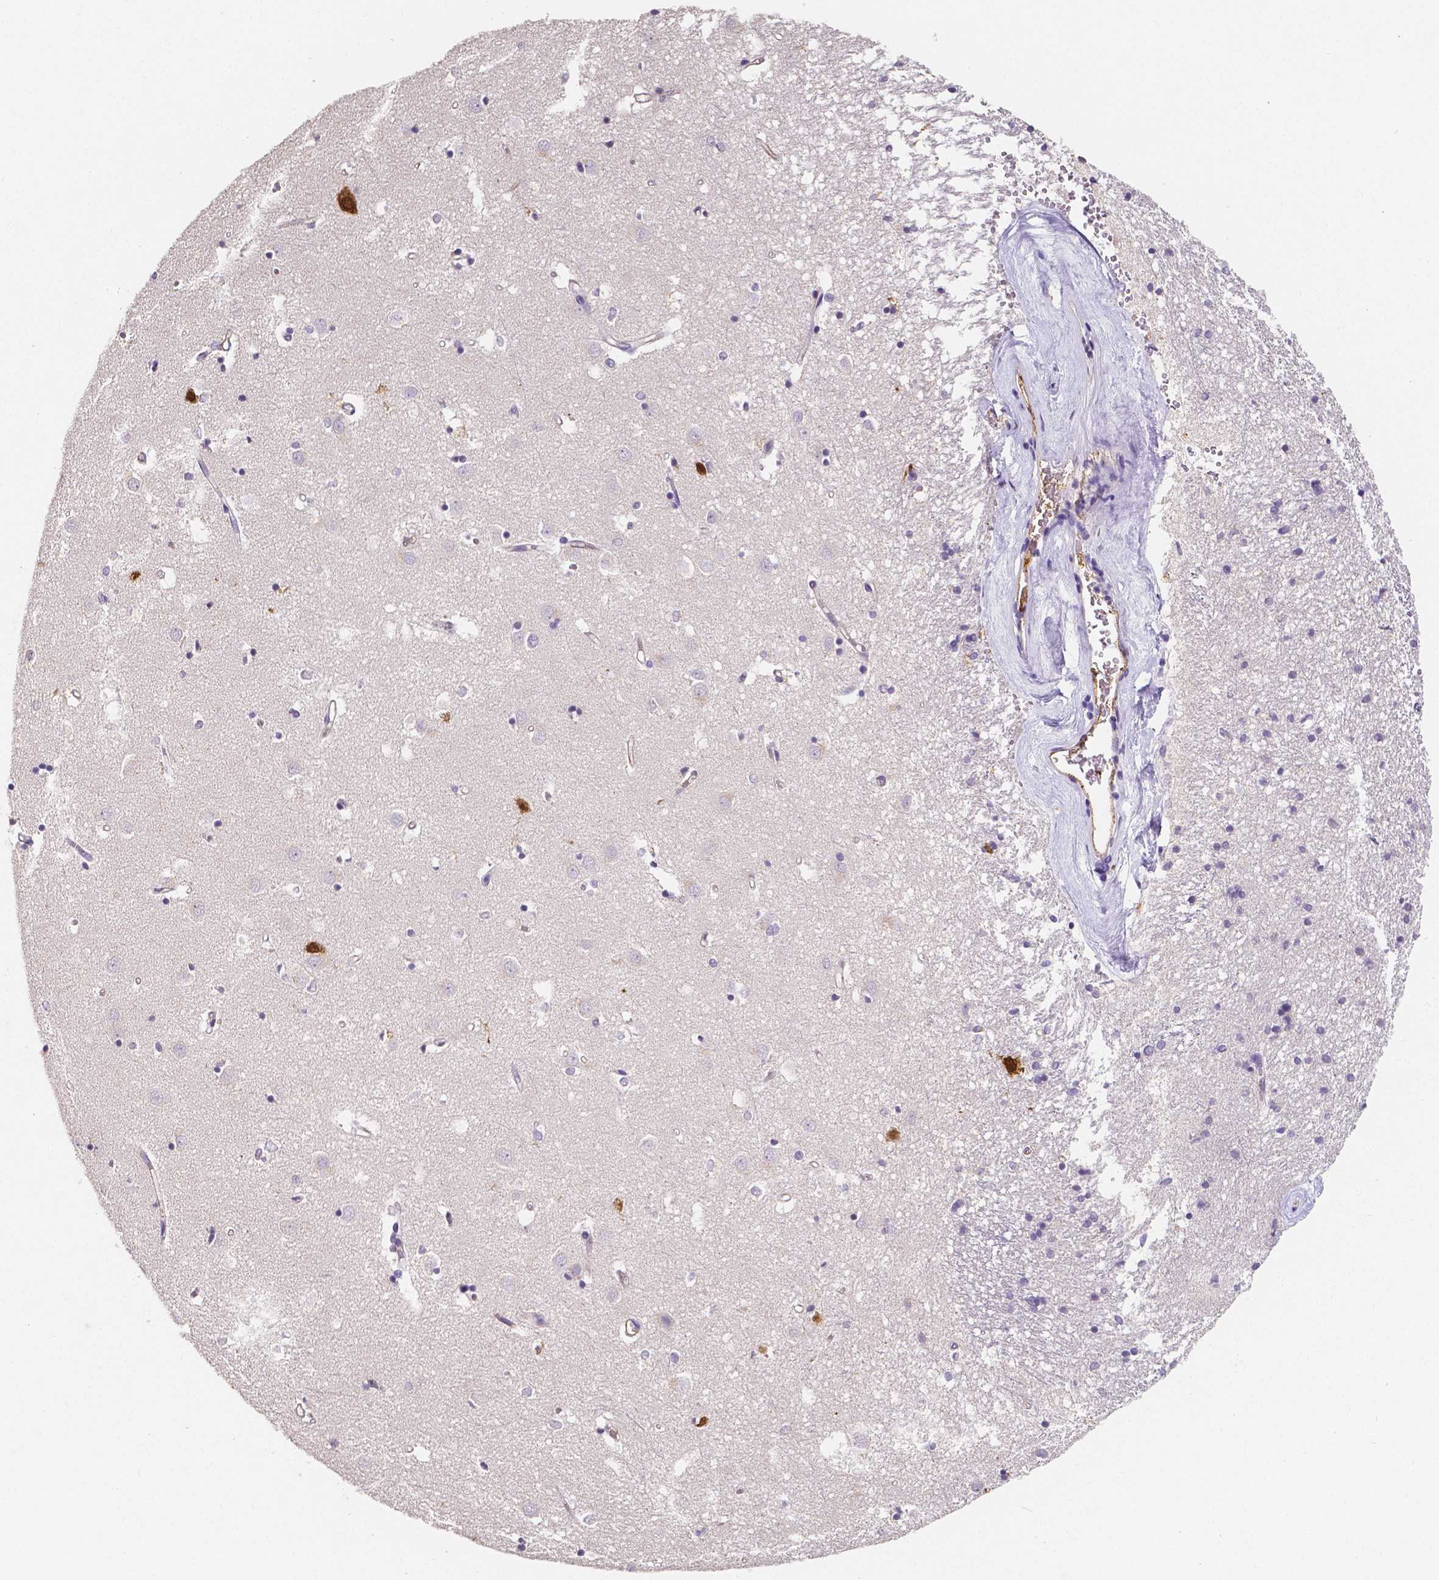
{"staining": {"intensity": "negative", "quantity": "none", "location": "none"}, "tissue": "caudate", "cell_type": "Glial cells", "image_type": "normal", "snomed": [{"axis": "morphology", "description": "Normal tissue, NOS"}, {"axis": "topography", "description": "Lateral ventricle wall"}], "caption": "Image shows no protein positivity in glial cells of unremarkable caudate.", "gene": "ELAVL2", "patient": {"sex": "male", "age": 54}}